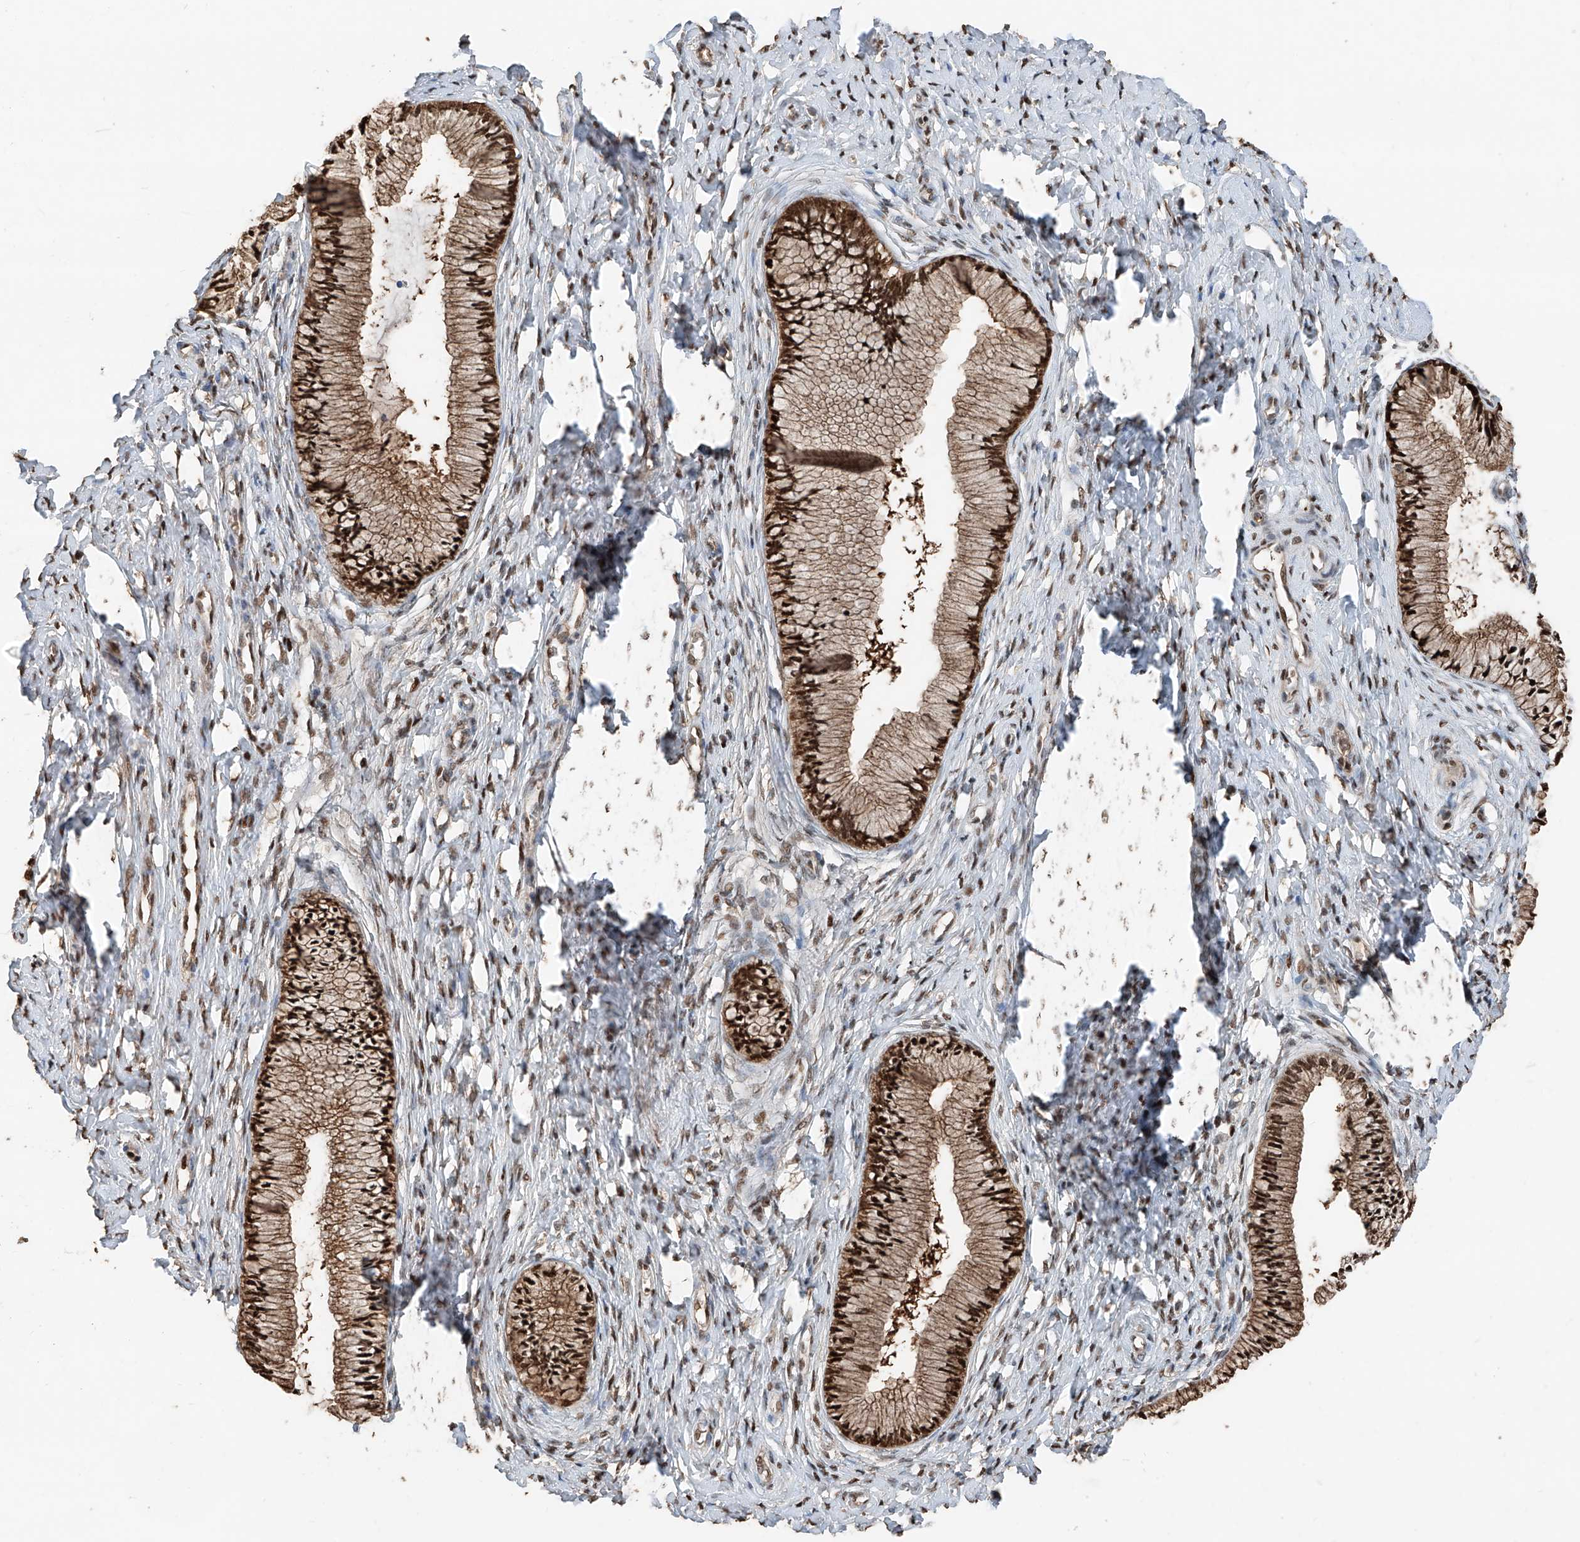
{"staining": {"intensity": "strong", "quantity": ">75%", "location": "cytoplasmic/membranous,nuclear"}, "tissue": "cervix", "cell_type": "Glandular cells", "image_type": "normal", "snomed": [{"axis": "morphology", "description": "Normal tissue, NOS"}, {"axis": "topography", "description": "Cervix"}], "caption": "Immunohistochemical staining of normal human cervix reveals strong cytoplasmic/membranous,nuclear protein positivity in approximately >75% of glandular cells. (DAB = brown stain, brightfield microscopy at high magnification).", "gene": "RMND1", "patient": {"sex": "female", "age": 36}}